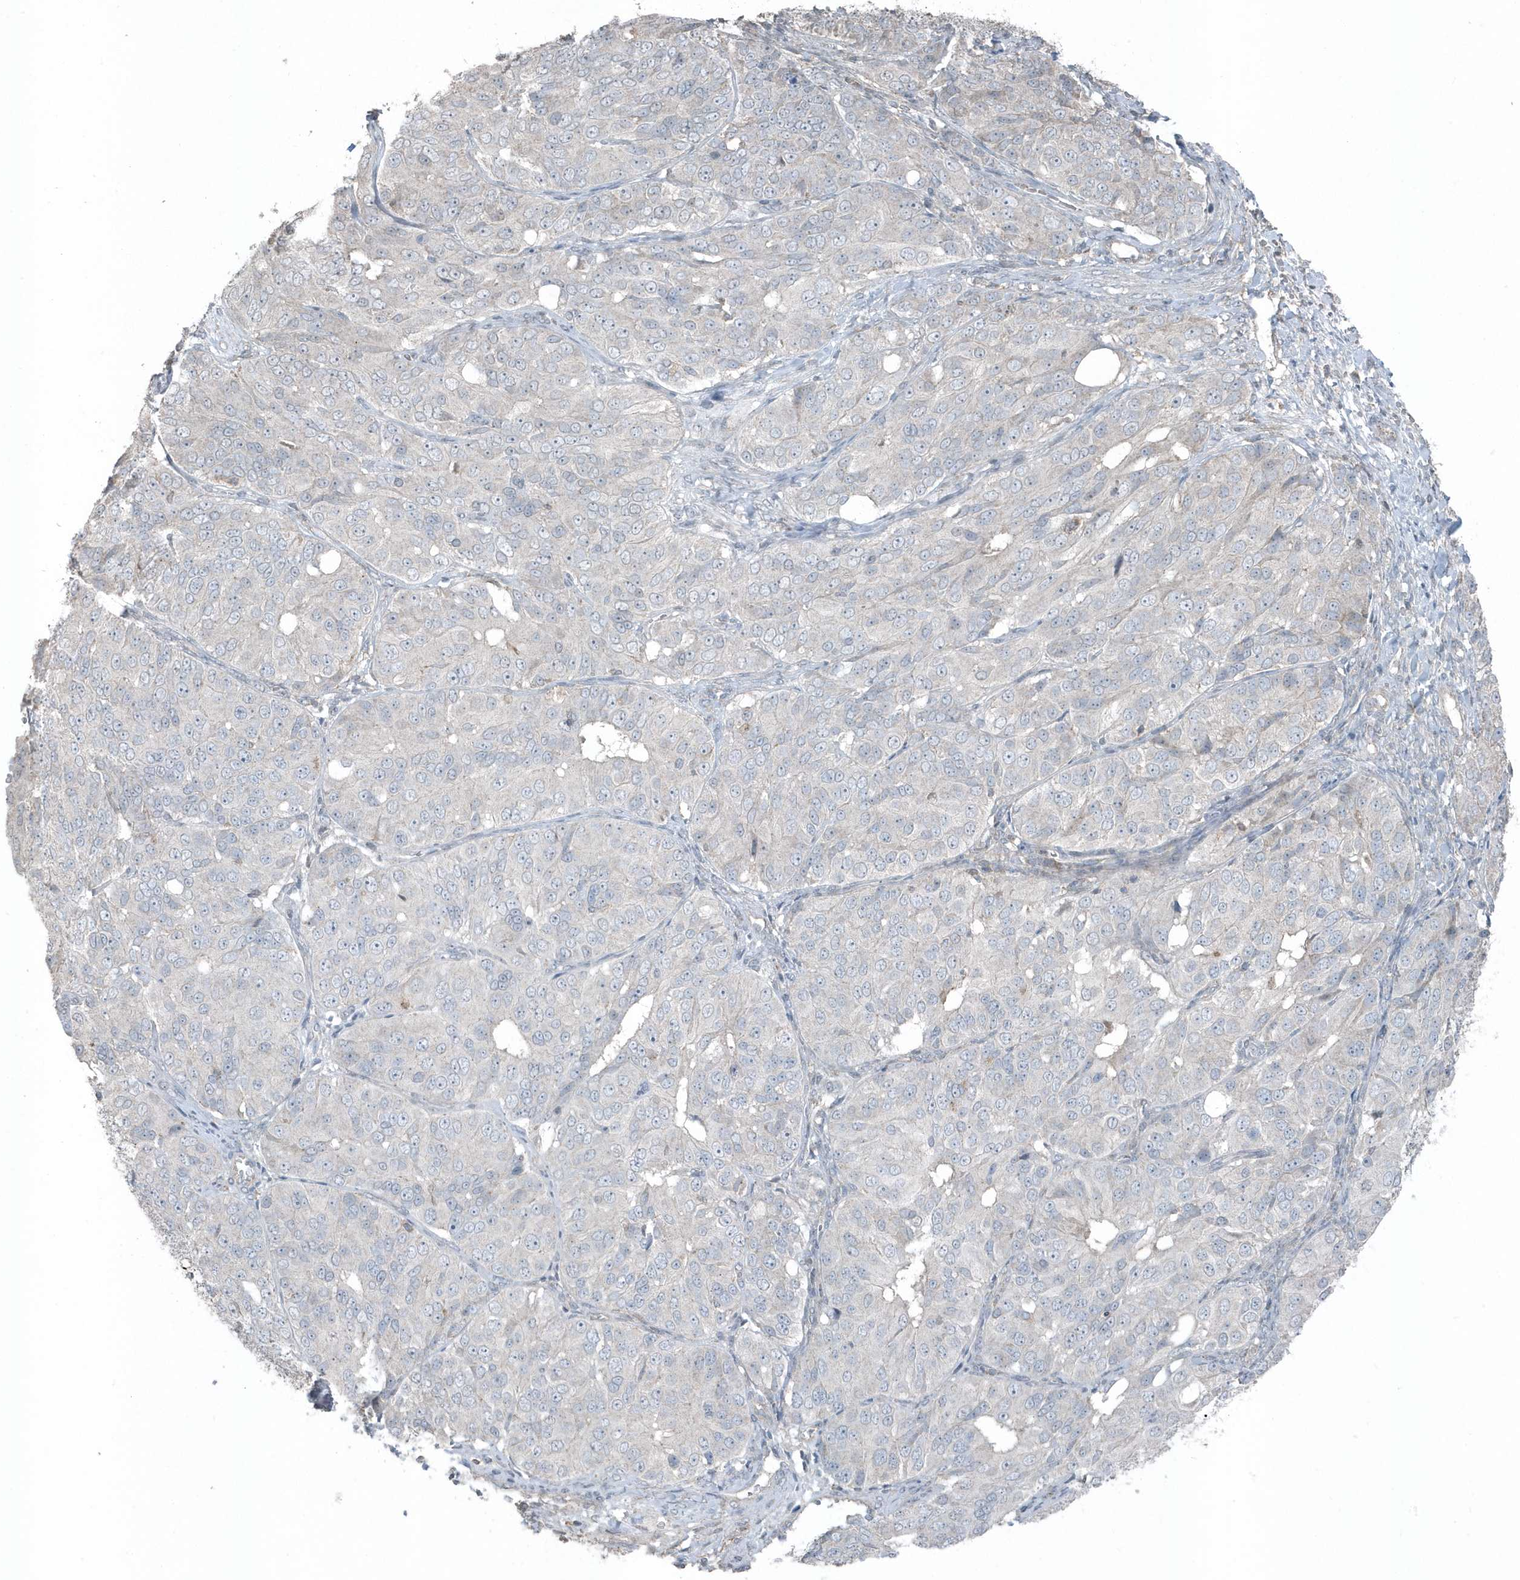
{"staining": {"intensity": "negative", "quantity": "none", "location": "none"}, "tissue": "ovarian cancer", "cell_type": "Tumor cells", "image_type": "cancer", "snomed": [{"axis": "morphology", "description": "Carcinoma, endometroid"}, {"axis": "topography", "description": "Ovary"}], "caption": "Human ovarian cancer (endometroid carcinoma) stained for a protein using IHC exhibits no staining in tumor cells.", "gene": "ACTC1", "patient": {"sex": "female", "age": 51}}